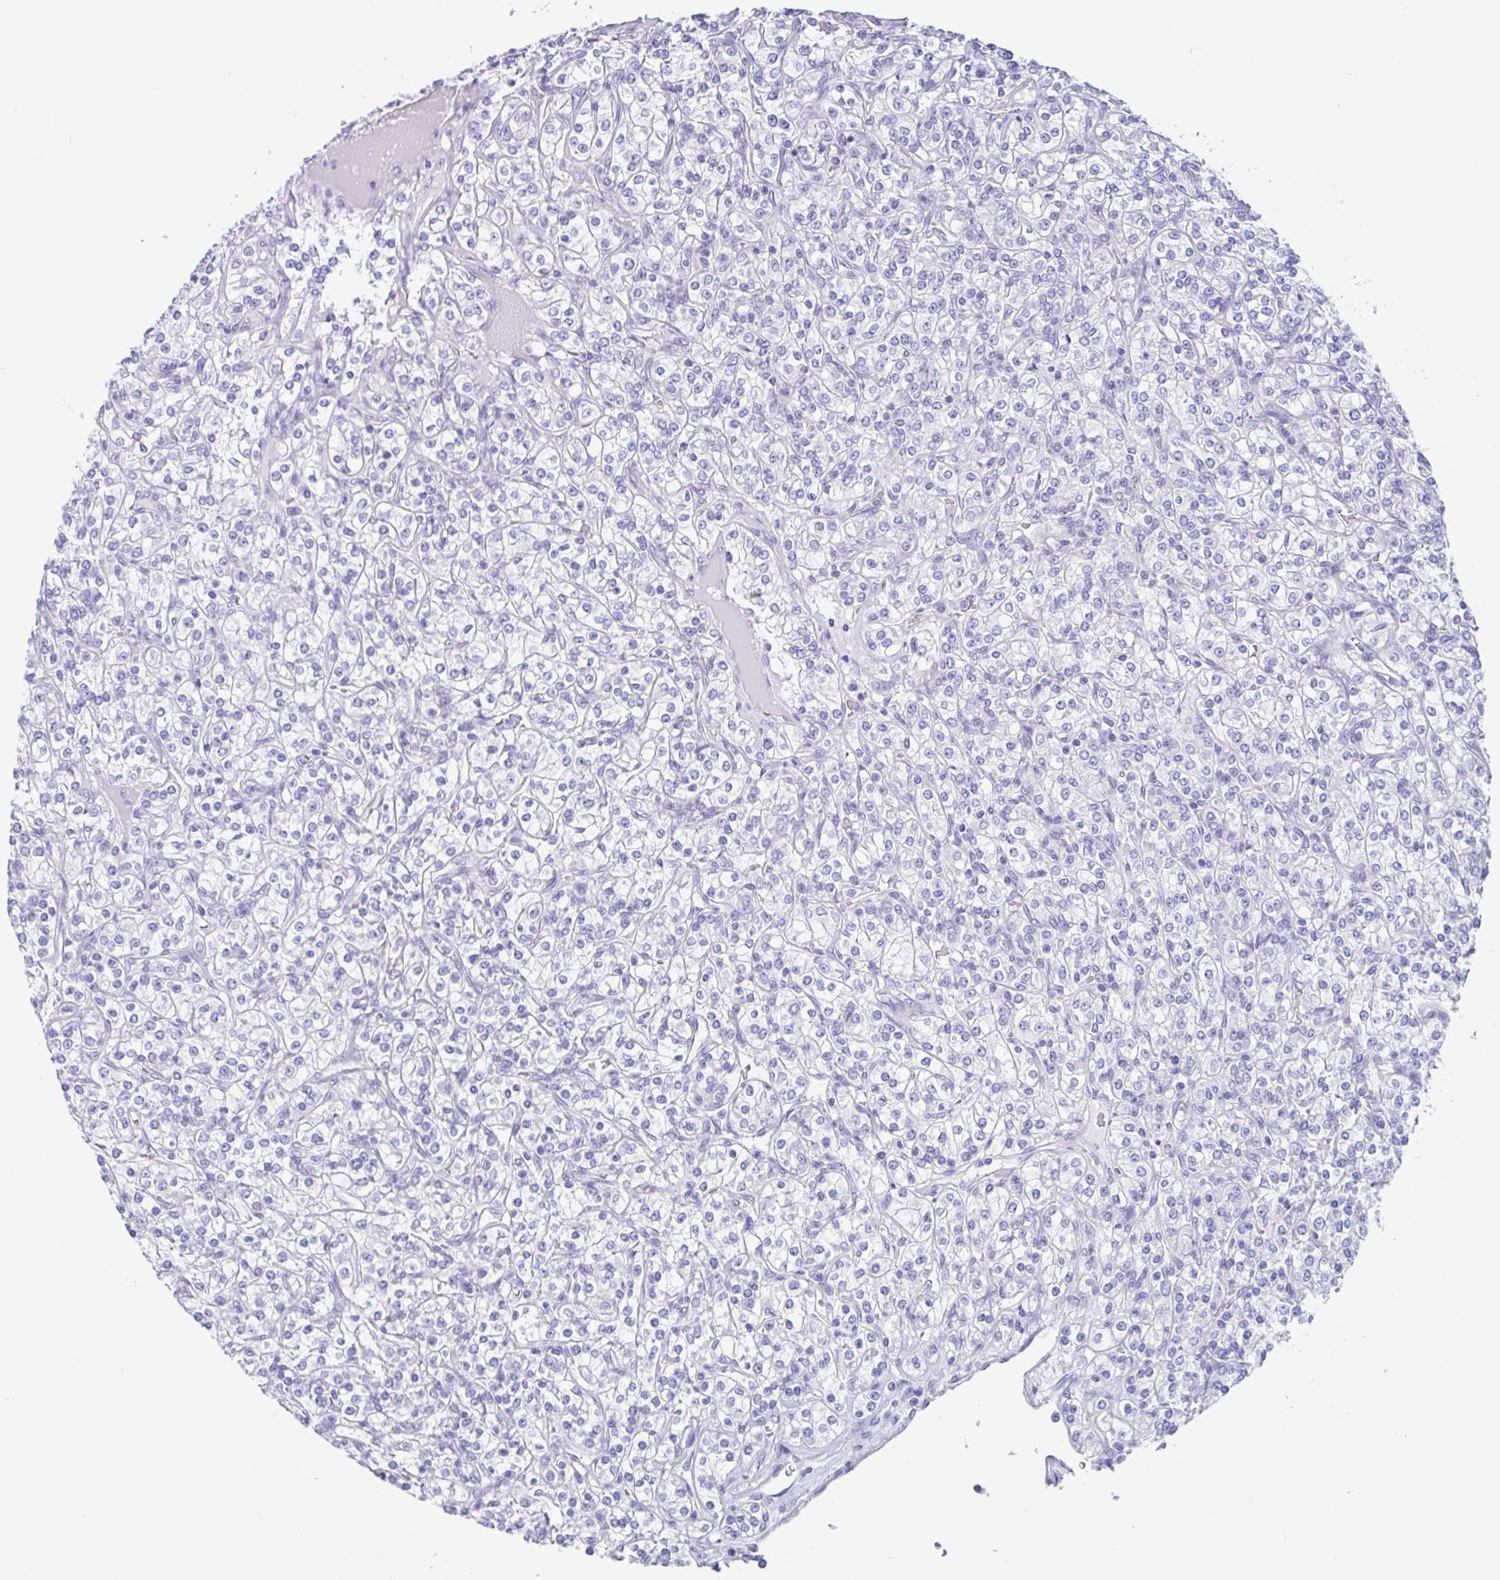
{"staining": {"intensity": "negative", "quantity": "none", "location": "none"}, "tissue": "renal cancer", "cell_type": "Tumor cells", "image_type": "cancer", "snomed": [{"axis": "morphology", "description": "Adenocarcinoma, NOS"}, {"axis": "topography", "description": "Kidney"}], "caption": "Immunohistochemical staining of human renal cancer reveals no significant positivity in tumor cells.", "gene": "OR6N2", "patient": {"sex": "male", "age": 77}}